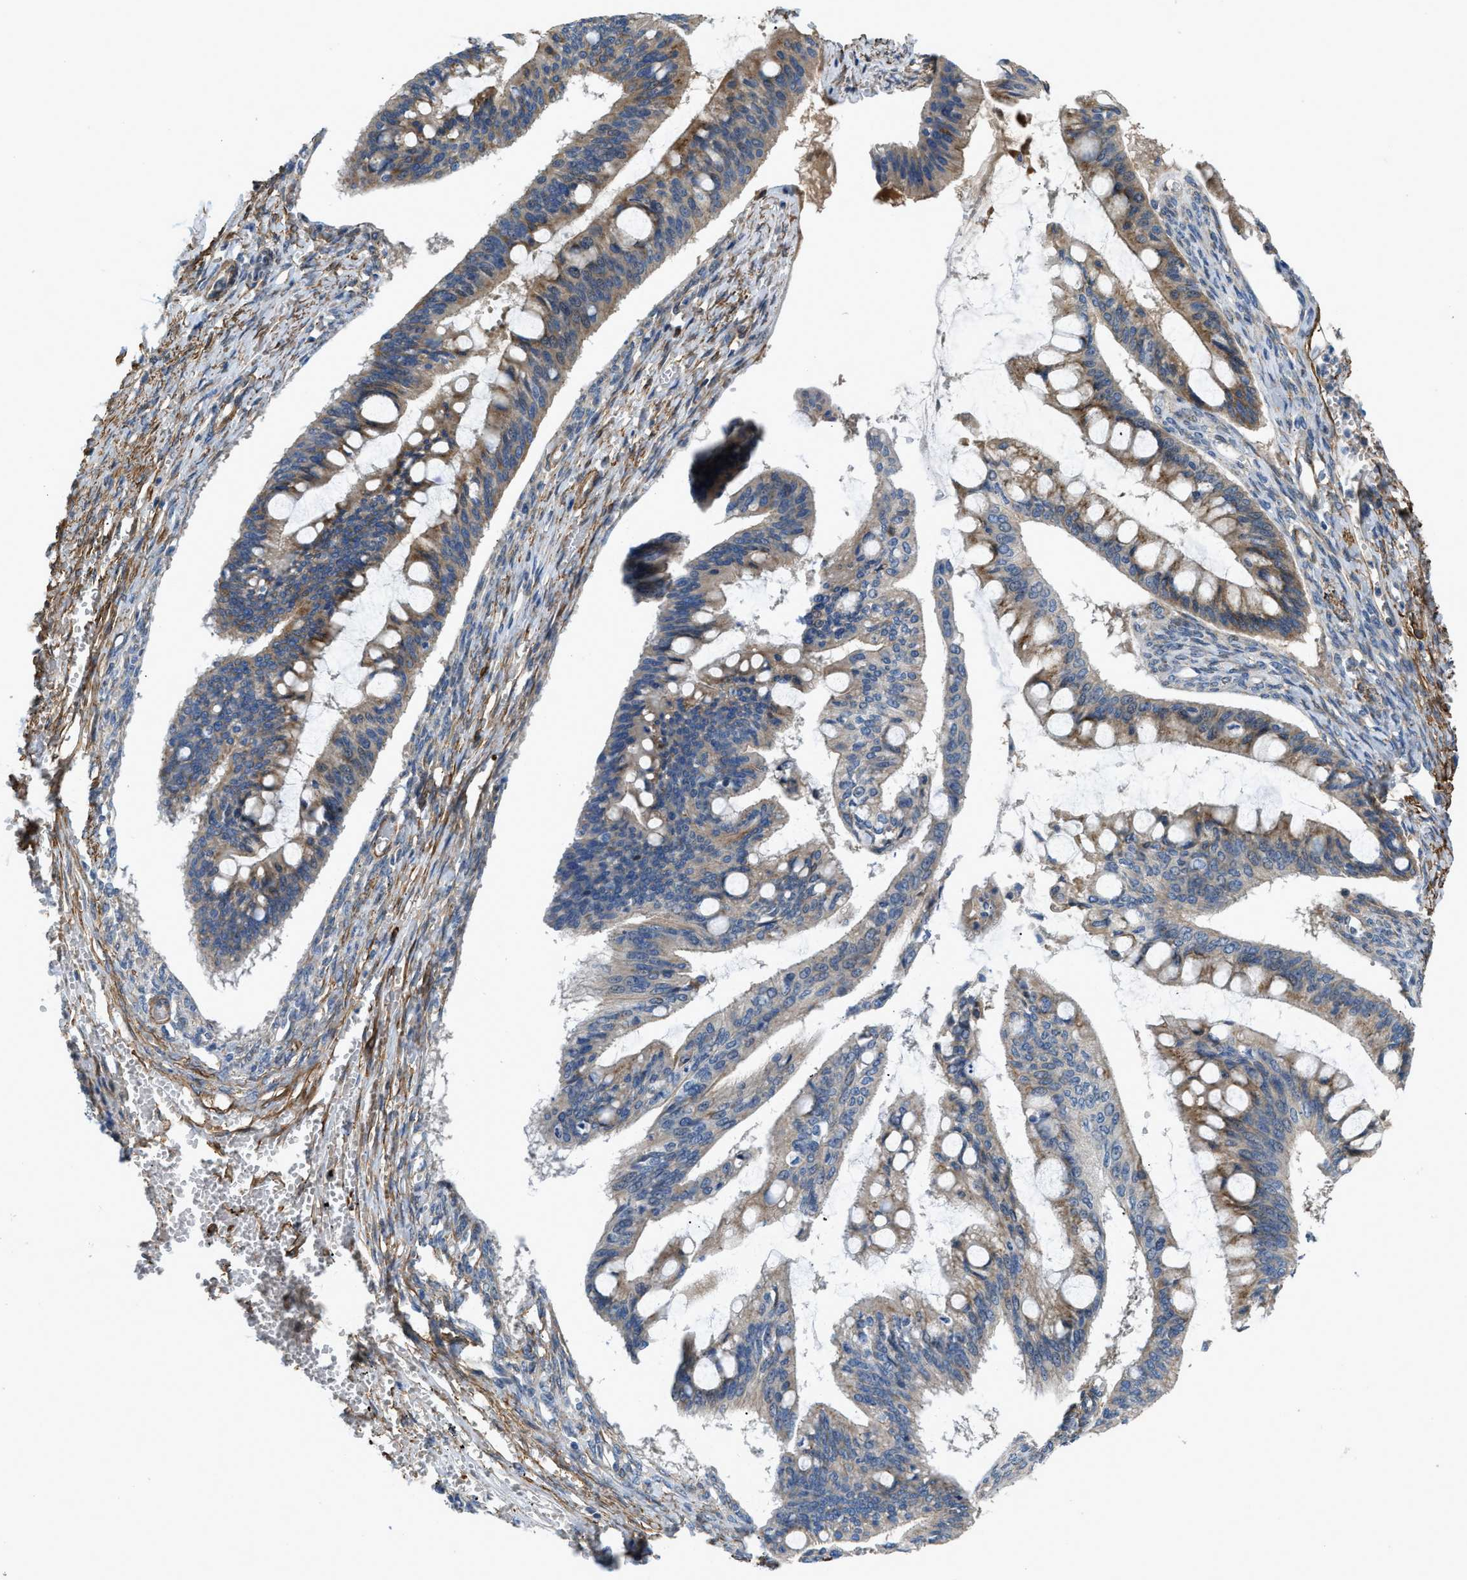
{"staining": {"intensity": "moderate", "quantity": ">75%", "location": "cytoplasmic/membranous"}, "tissue": "ovarian cancer", "cell_type": "Tumor cells", "image_type": "cancer", "snomed": [{"axis": "morphology", "description": "Cystadenocarcinoma, mucinous, NOS"}, {"axis": "topography", "description": "Ovary"}], "caption": "Immunohistochemical staining of ovarian mucinous cystadenocarcinoma demonstrates medium levels of moderate cytoplasmic/membranous expression in approximately >75% of tumor cells.", "gene": "BMPR1A", "patient": {"sex": "female", "age": 73}}